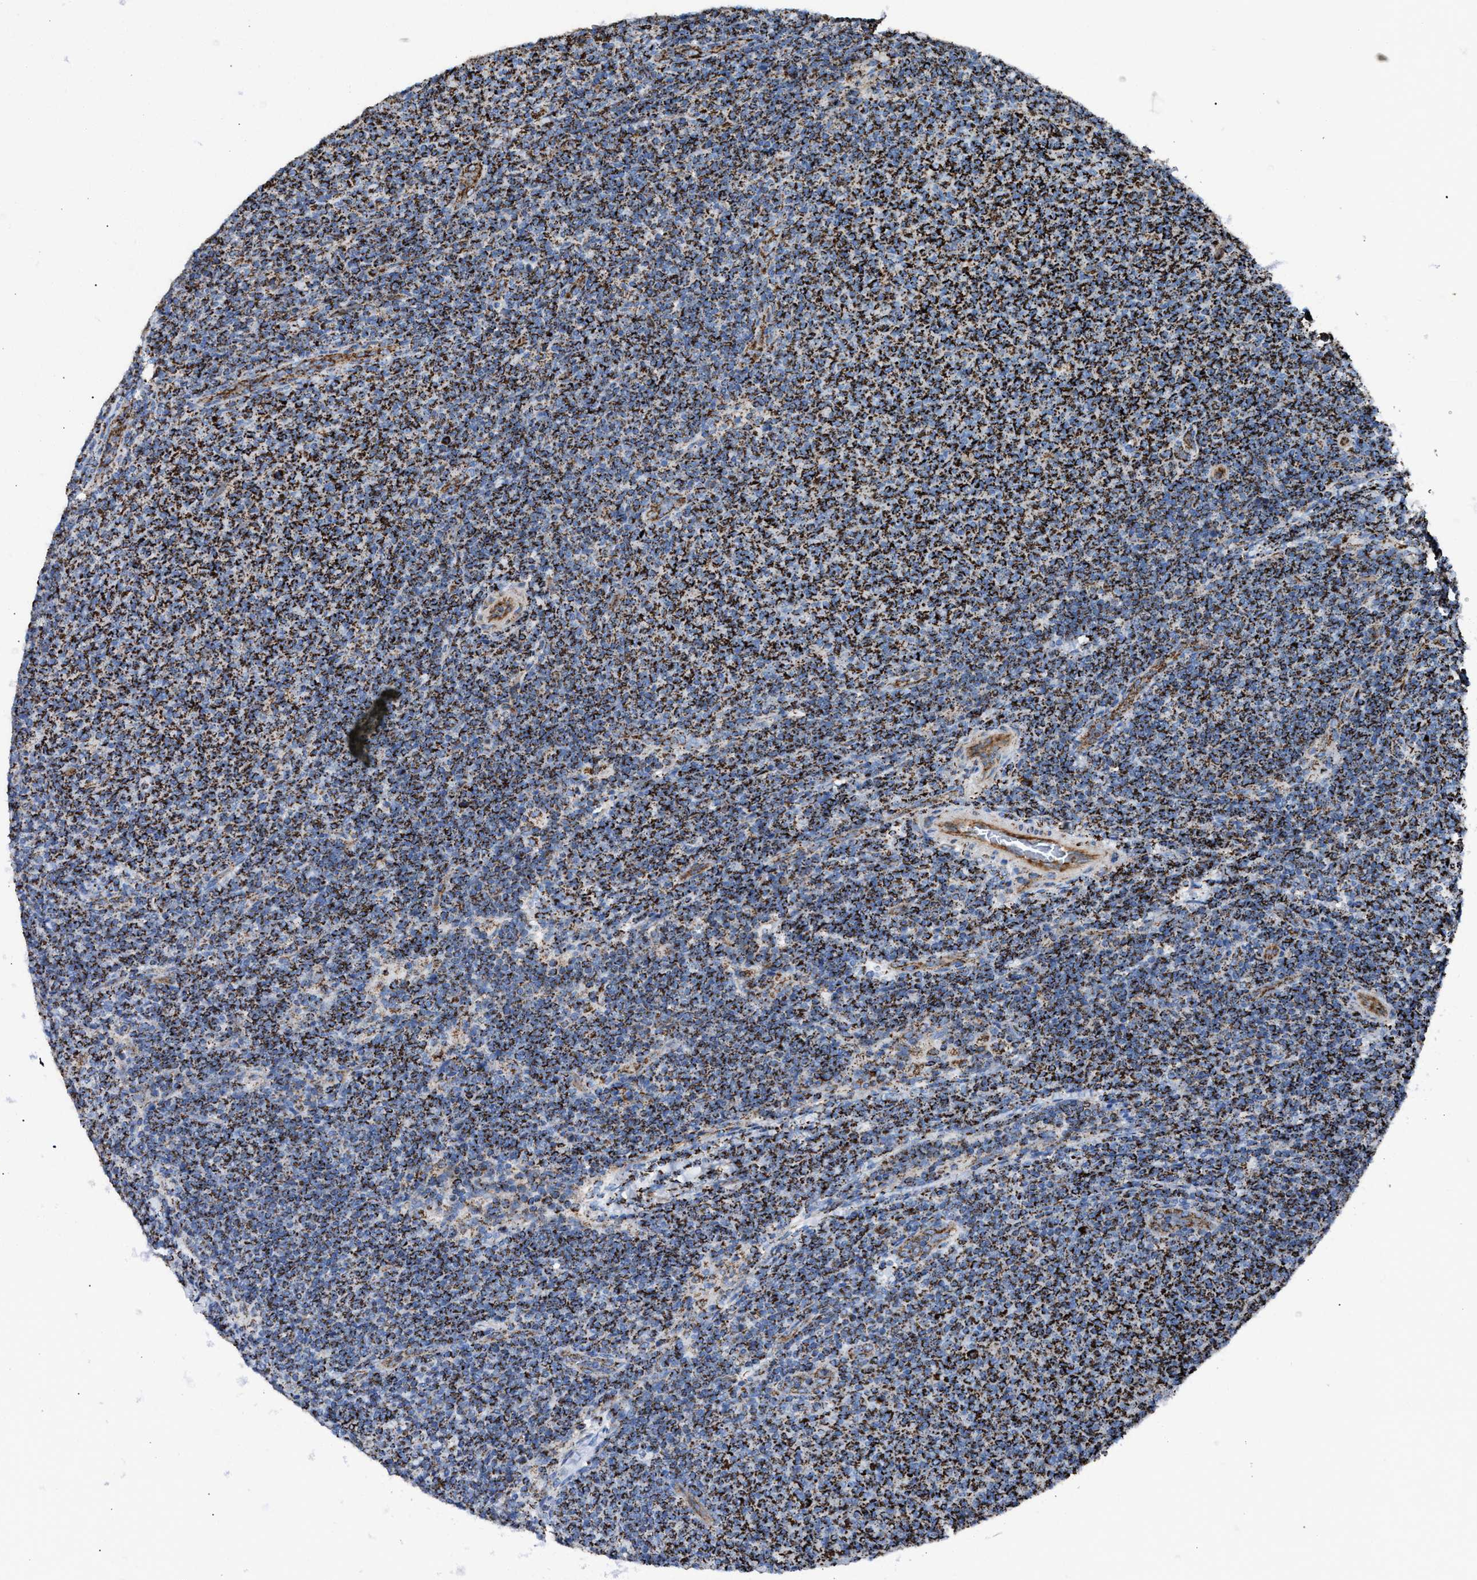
{"staining": {"intensity": "strong", "quantity": ">75%", "location": "cytoplasmic/membranous"}, "tissue": "lymphoma", "cell_type": "Tumor cells", "image_type": "cancer", "snomed": [{"axis": "morphology", "description": "Malignant lymphoma, non-Hodgkin's type, Low grade"}, {"axis": "topography", "description": "Lymph node"}], "caption": "High-power microscopy captured an IHC image of lymphoma, revealing strong cytoplasmic/membranous positivity in approximately >75% of tumor cells. (DAB (3,3'-diaminobenzidine) IHC with brightfield microscopy, high magnification).", "gene": "VPS13A", "patient": {"sex": "male", "age": 66}}